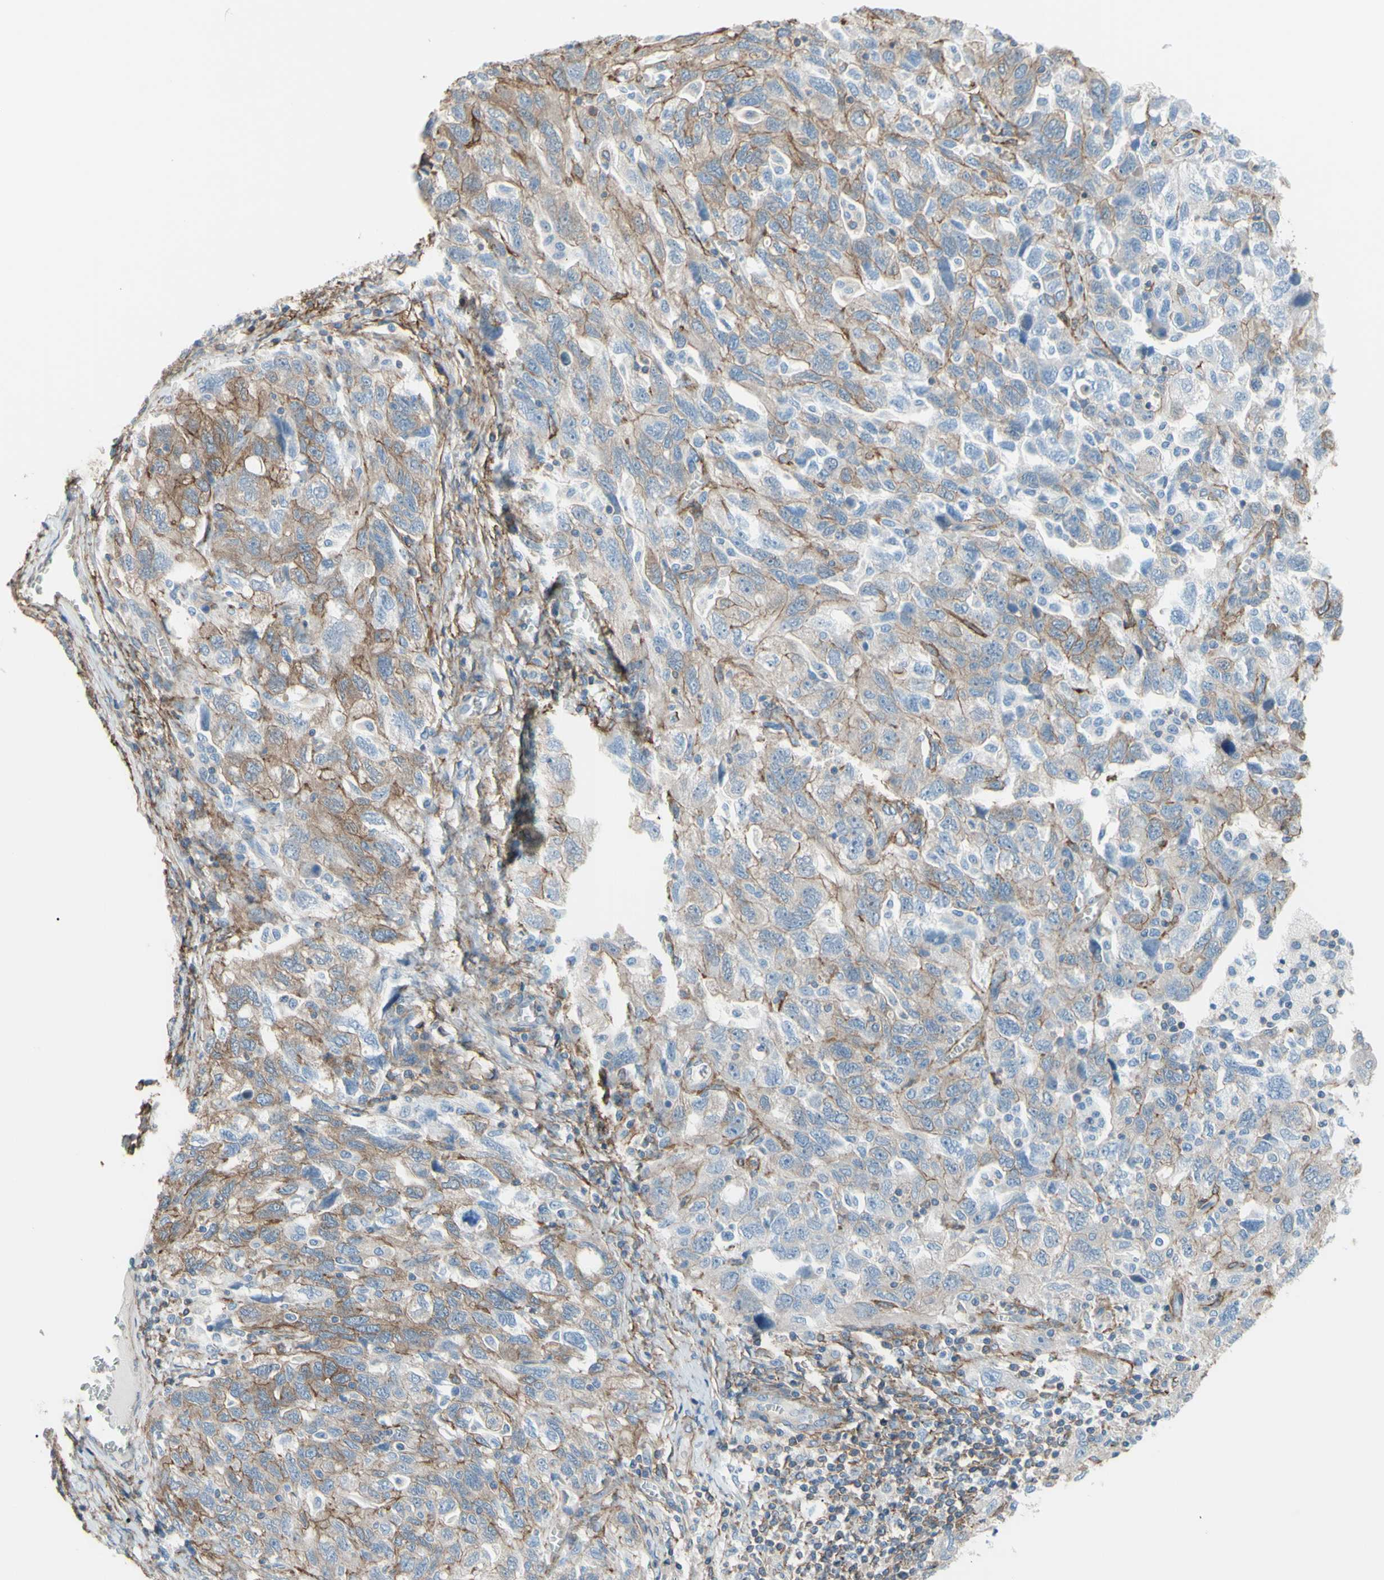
{"staining": {"intensity": "weak", "quantity": ">75%", "location": "cytoplasmic/membranous"}, "tissue": "ovarian cancer", "cell_type": "Tumor cells", "image_type": "cancer", "snomed": [{"axis": "morphology", "description": "Carcinoma, NOS"}, {"axis": "morphology", "description": "Cystadenocarcinoma, serous, NOS"}, {"axis": "topography", "description": "Ovary"}], "caption": "Ovarian cancer (carcinoma) was stained to show a protein in brown. There is low levels of weak cytoplasmic/membranous expression in approximately >75% of tumor cells.", "gene": "ADD1", "patient": {"sex": "female", "age": 69}}